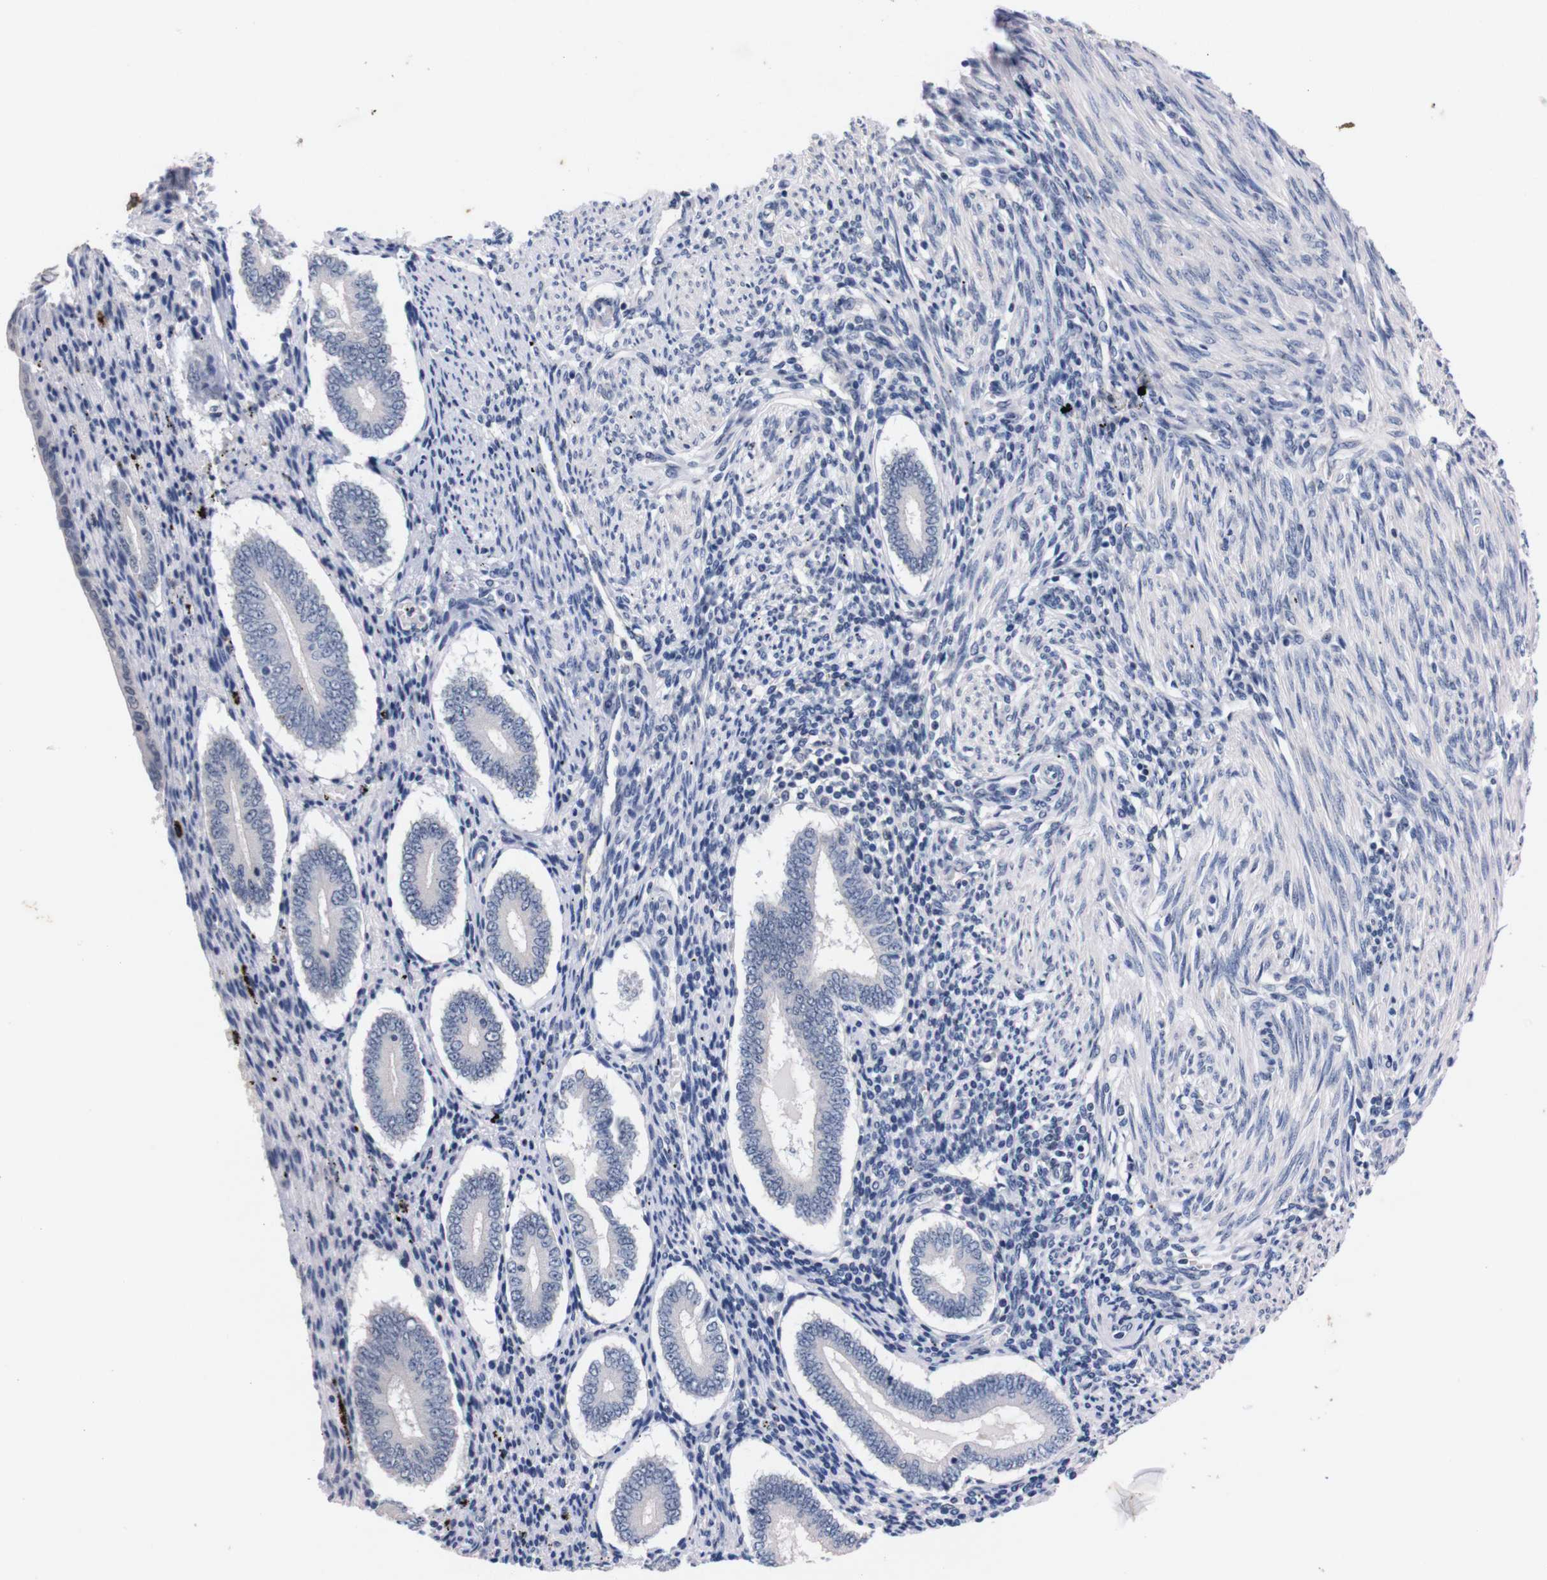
{"staining": {"intensity": "negative", "quantity": "none", "location": "none"}, "tissue": "endometrium", "cell_type": "Cells in endometrial stroma", "image_type": "normal", "snomed": [{"axis": "morphology", "description": "Normal tissue, NOS"}, {"axis": "topography", "description": "Endometrium"}], "caption": "This is a photomicrograph of immunohistochemistry staining of benign endometrium, which shows no expression in cells in endometrial stroma. (Immunohistochemistry, brightfield microscopy, high magnification).", "gene": "TNFRSF21", "patient": {"sex": "female", "age": 42}}